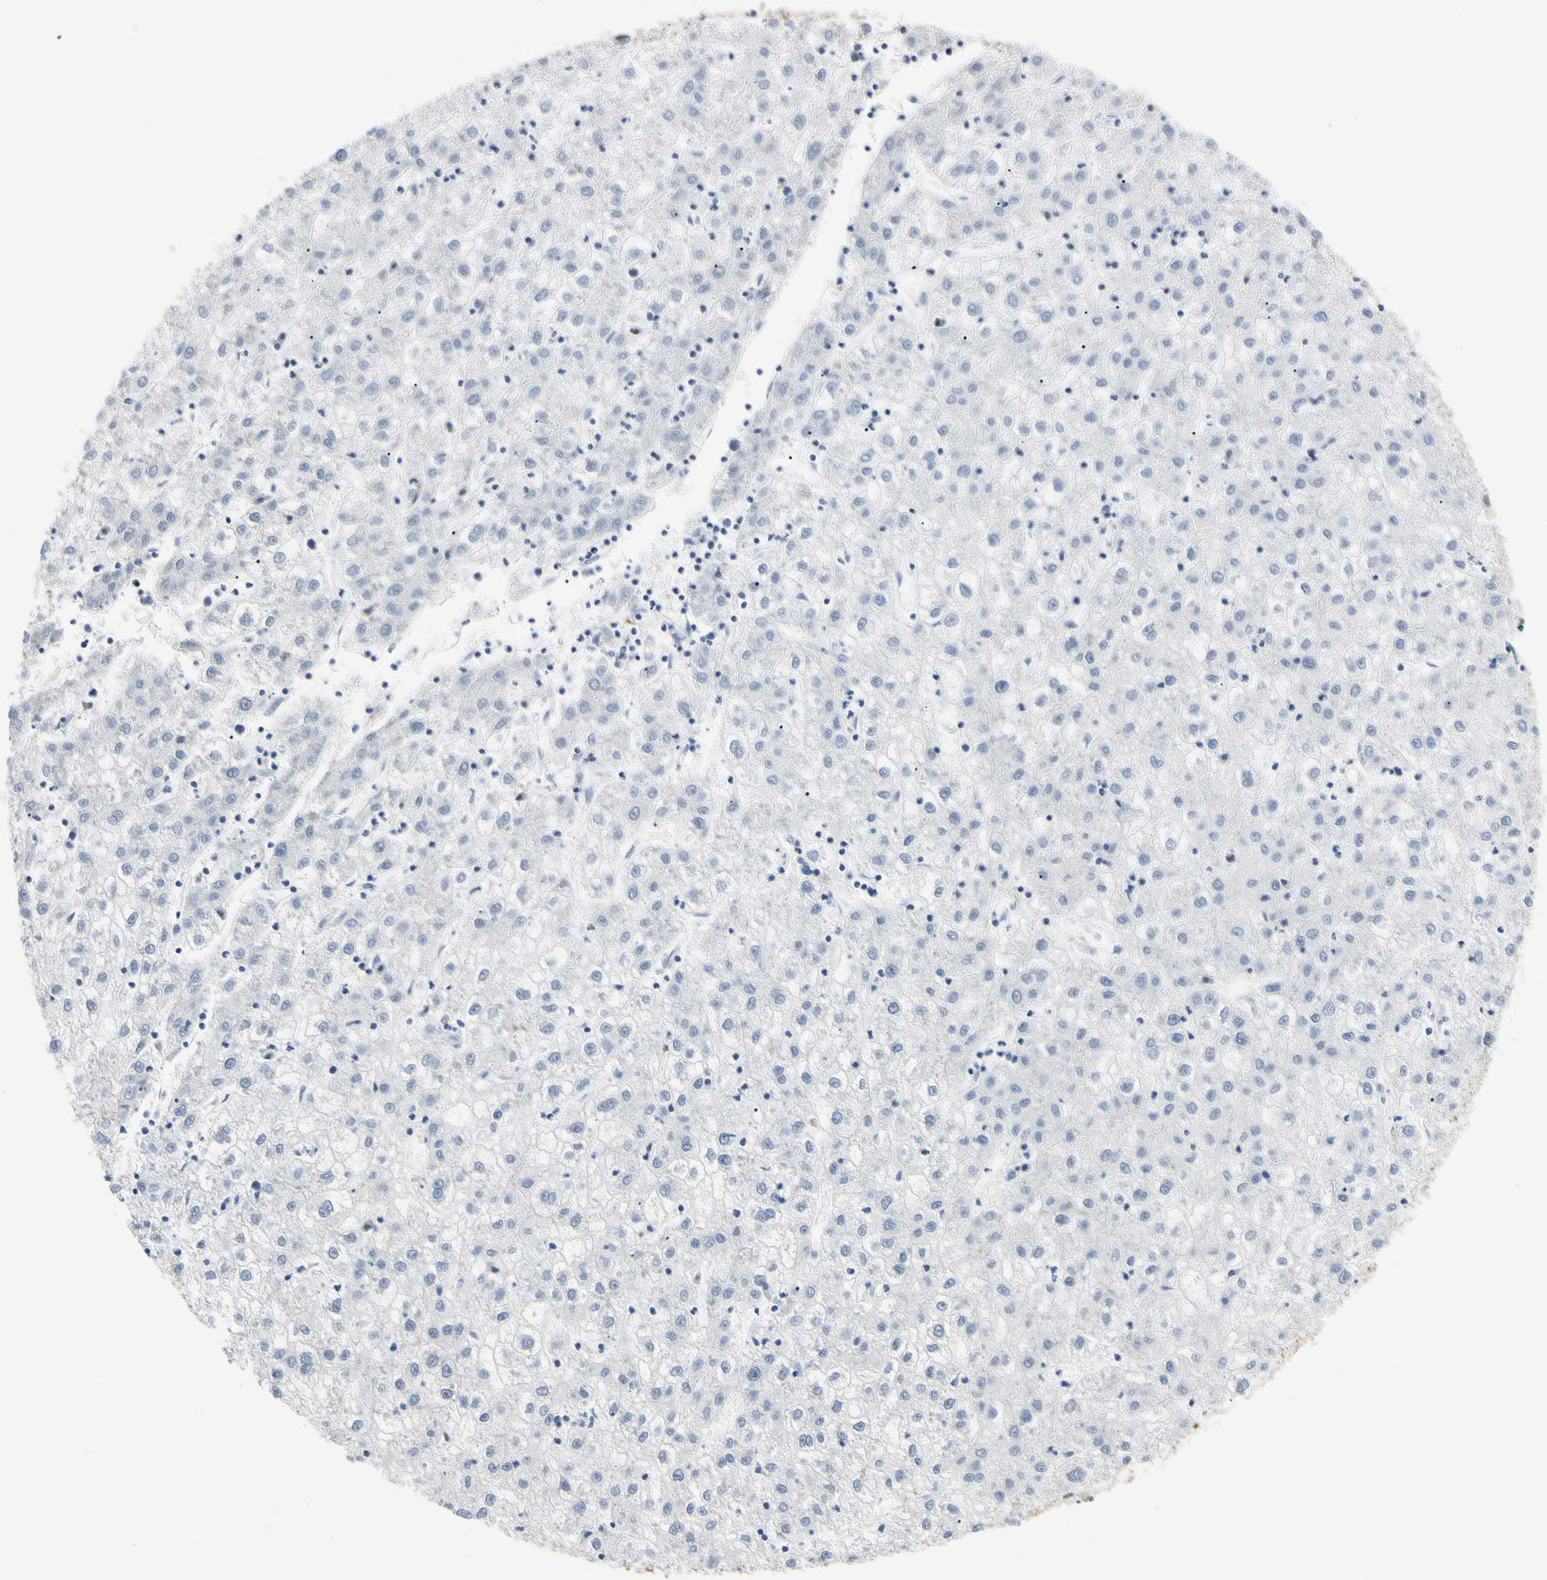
{"staining": {"intensity": "negative", "quantity": "none", "location": "none"}, "tissue": "liver cancer", "cell_type": "Tumor cells", "image_type": "cancer", "snomed": [{"axis": "morphology", "description": "Carcinoma, Hepatocellular, NOS"}, {"axis": "topography", "description": "Liver"}], "caption": "Hepatocellular carcinoma (liver) was stained to show a protein in brown. There is no significant expression in tumor cells. (DAB immunohistochemistry visualized using brightfield microscopy, high magnification).", "gene": "GGT5", "patient": {"sex": "male", "age": 72}}